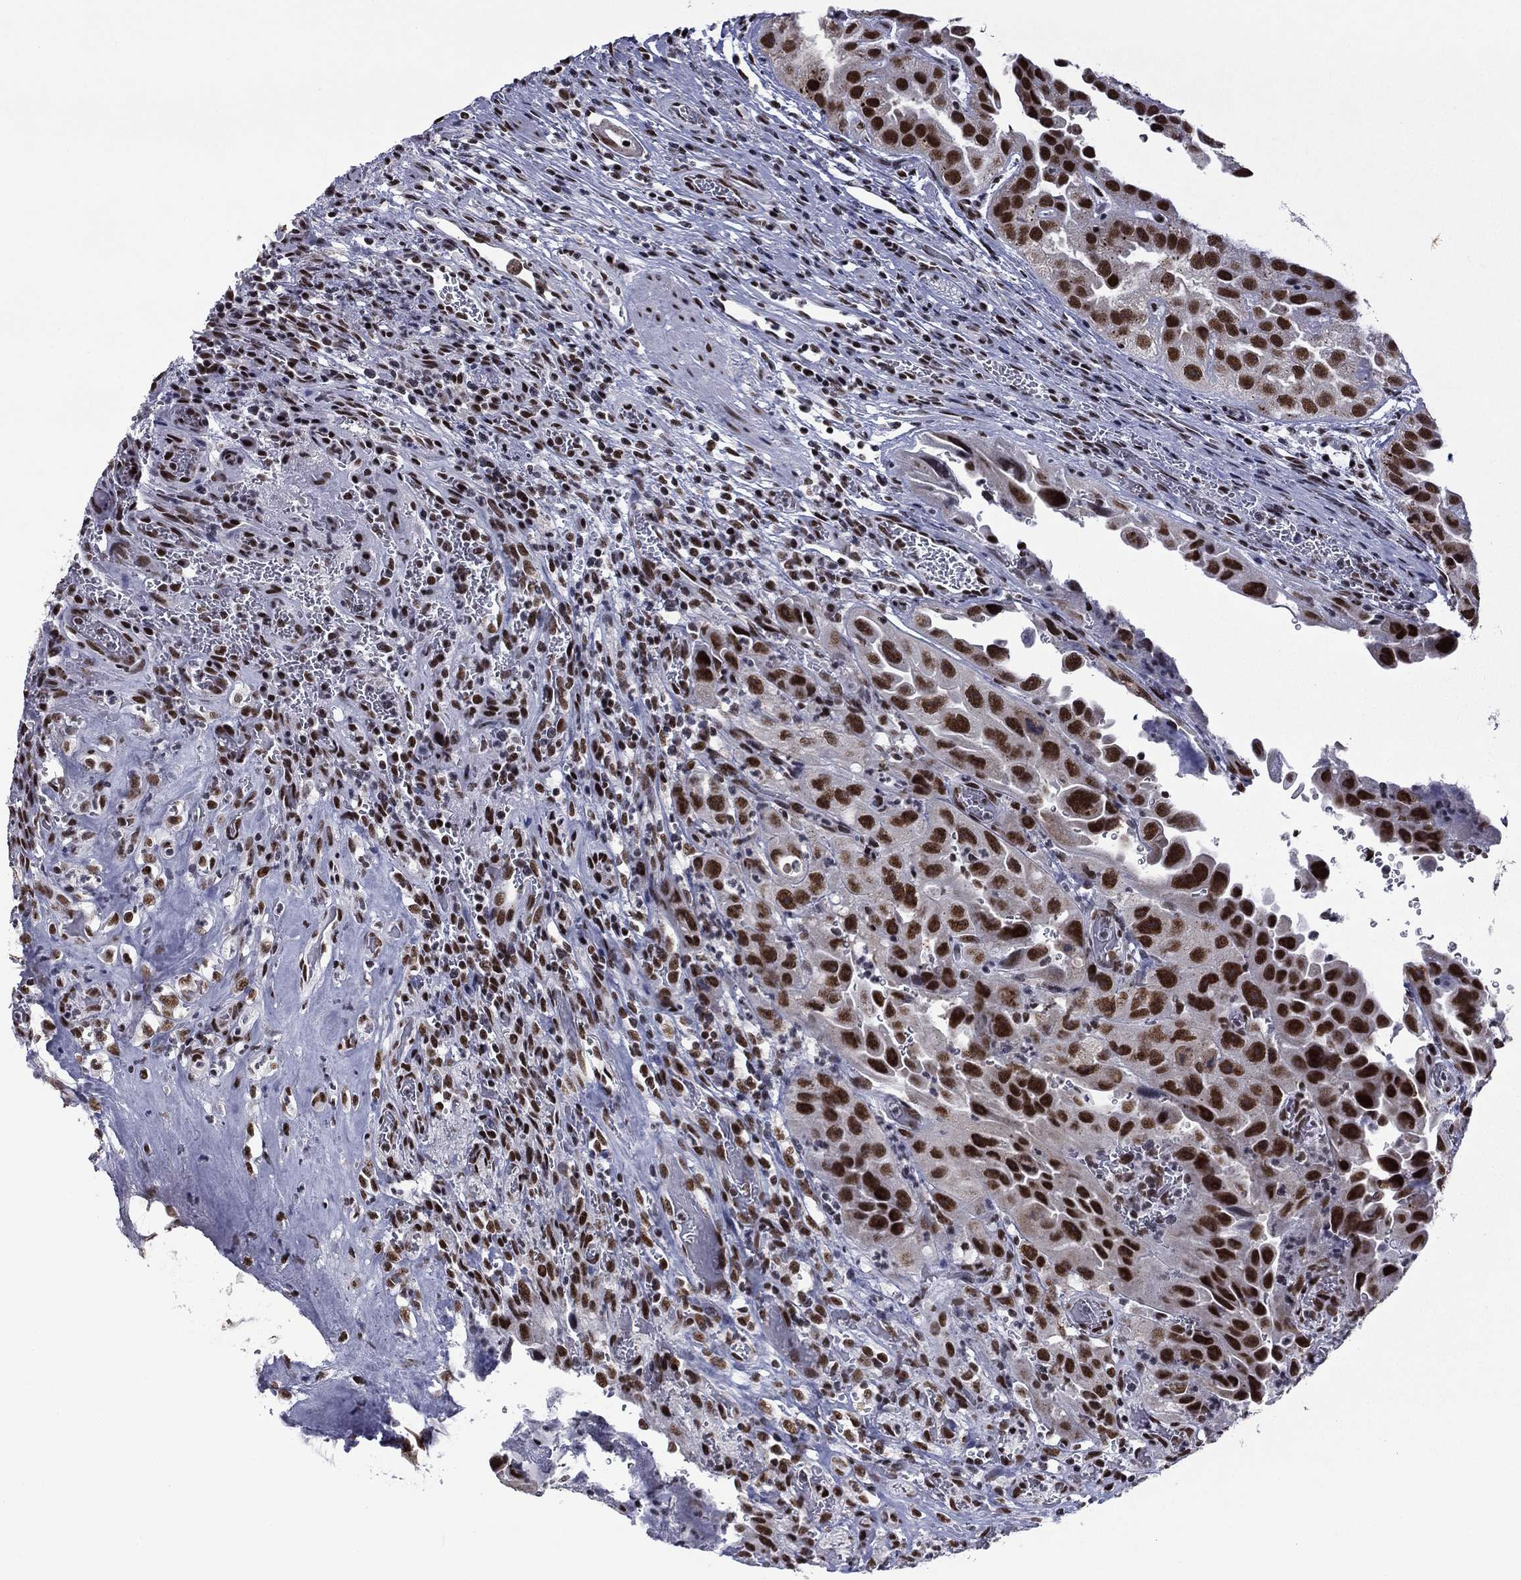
{"staining": {"intensity": "strong", "quantity": ">75%", "location": "nuclear"}, "tissue": "urothelial cancer", "cell_type": "Tumor cells", "image_type": "cancer", "snomed": [{"axis": "morphology", "description": "Urothelial carcinoma, High grade"}, {"axis": "topography", "description": "Urinary bladder"}], "caption": "Urothelial carcinoma (high-grade) tissue reveals strong nuclear staining in approximately >75% of tumor cells, visualized by immunohistochemistry.", "gene": "ETV5", "patient": {"sex": "female", "age": 41}}